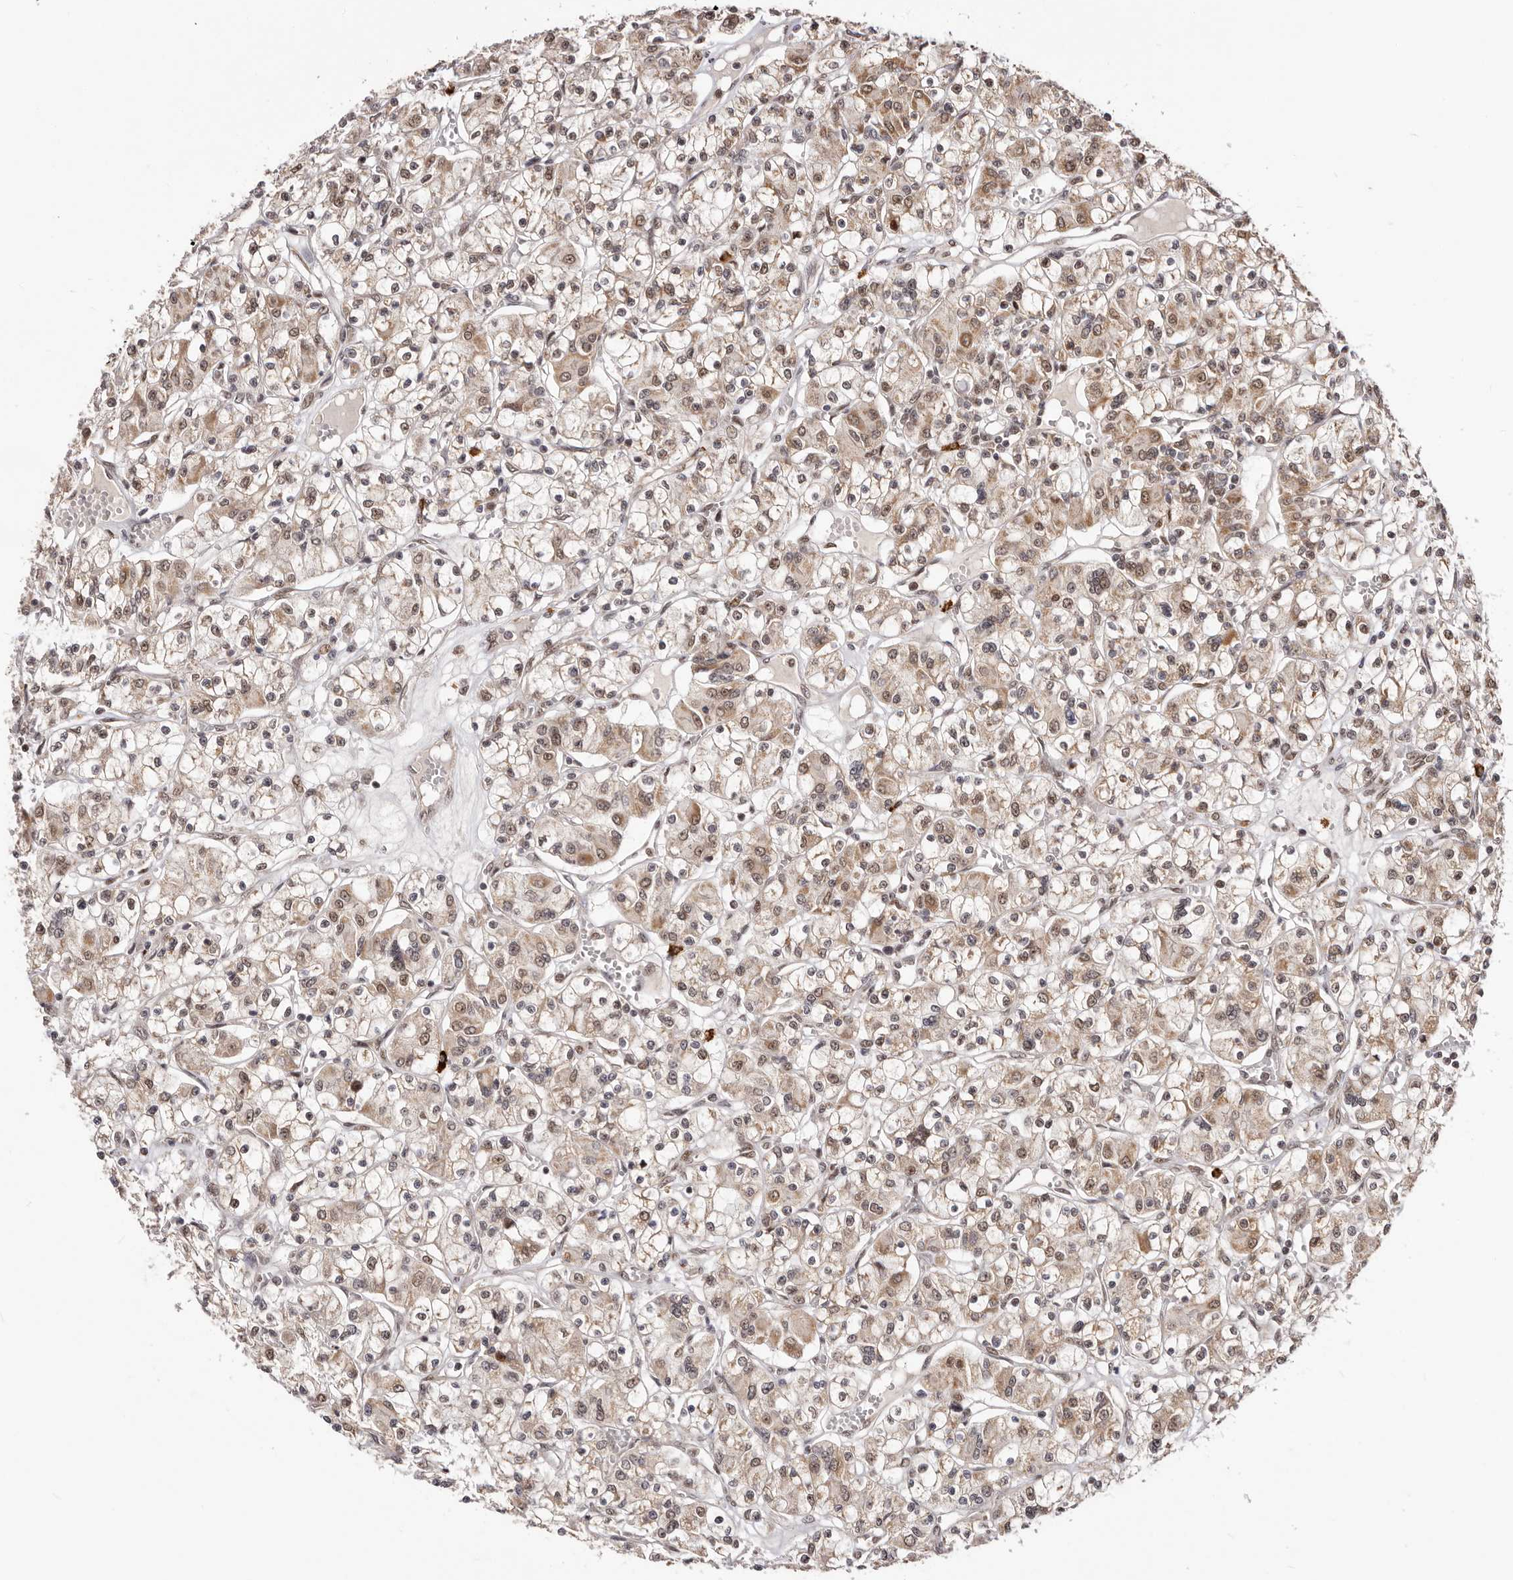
{"staining": {"intensity": "moderate", "quantity": ">75%", "location": "cytoplasmic/membranous,nuclear"}, "tissue": "renal cancer", "cell_type": "Tumor cells", "image_type": "cancer", "snomed": [{"axis": "morphology", "description": "Adenocarcinoma, NOS"}, {"axis": "topography", "description": "Kidney"}], "caption": "Renal adenocarcinoma stained with a protein marker reveals moderate staining in tumor cells.", "gene": "SEC14L1", "patient": {"sex": "female", "age": 59}}